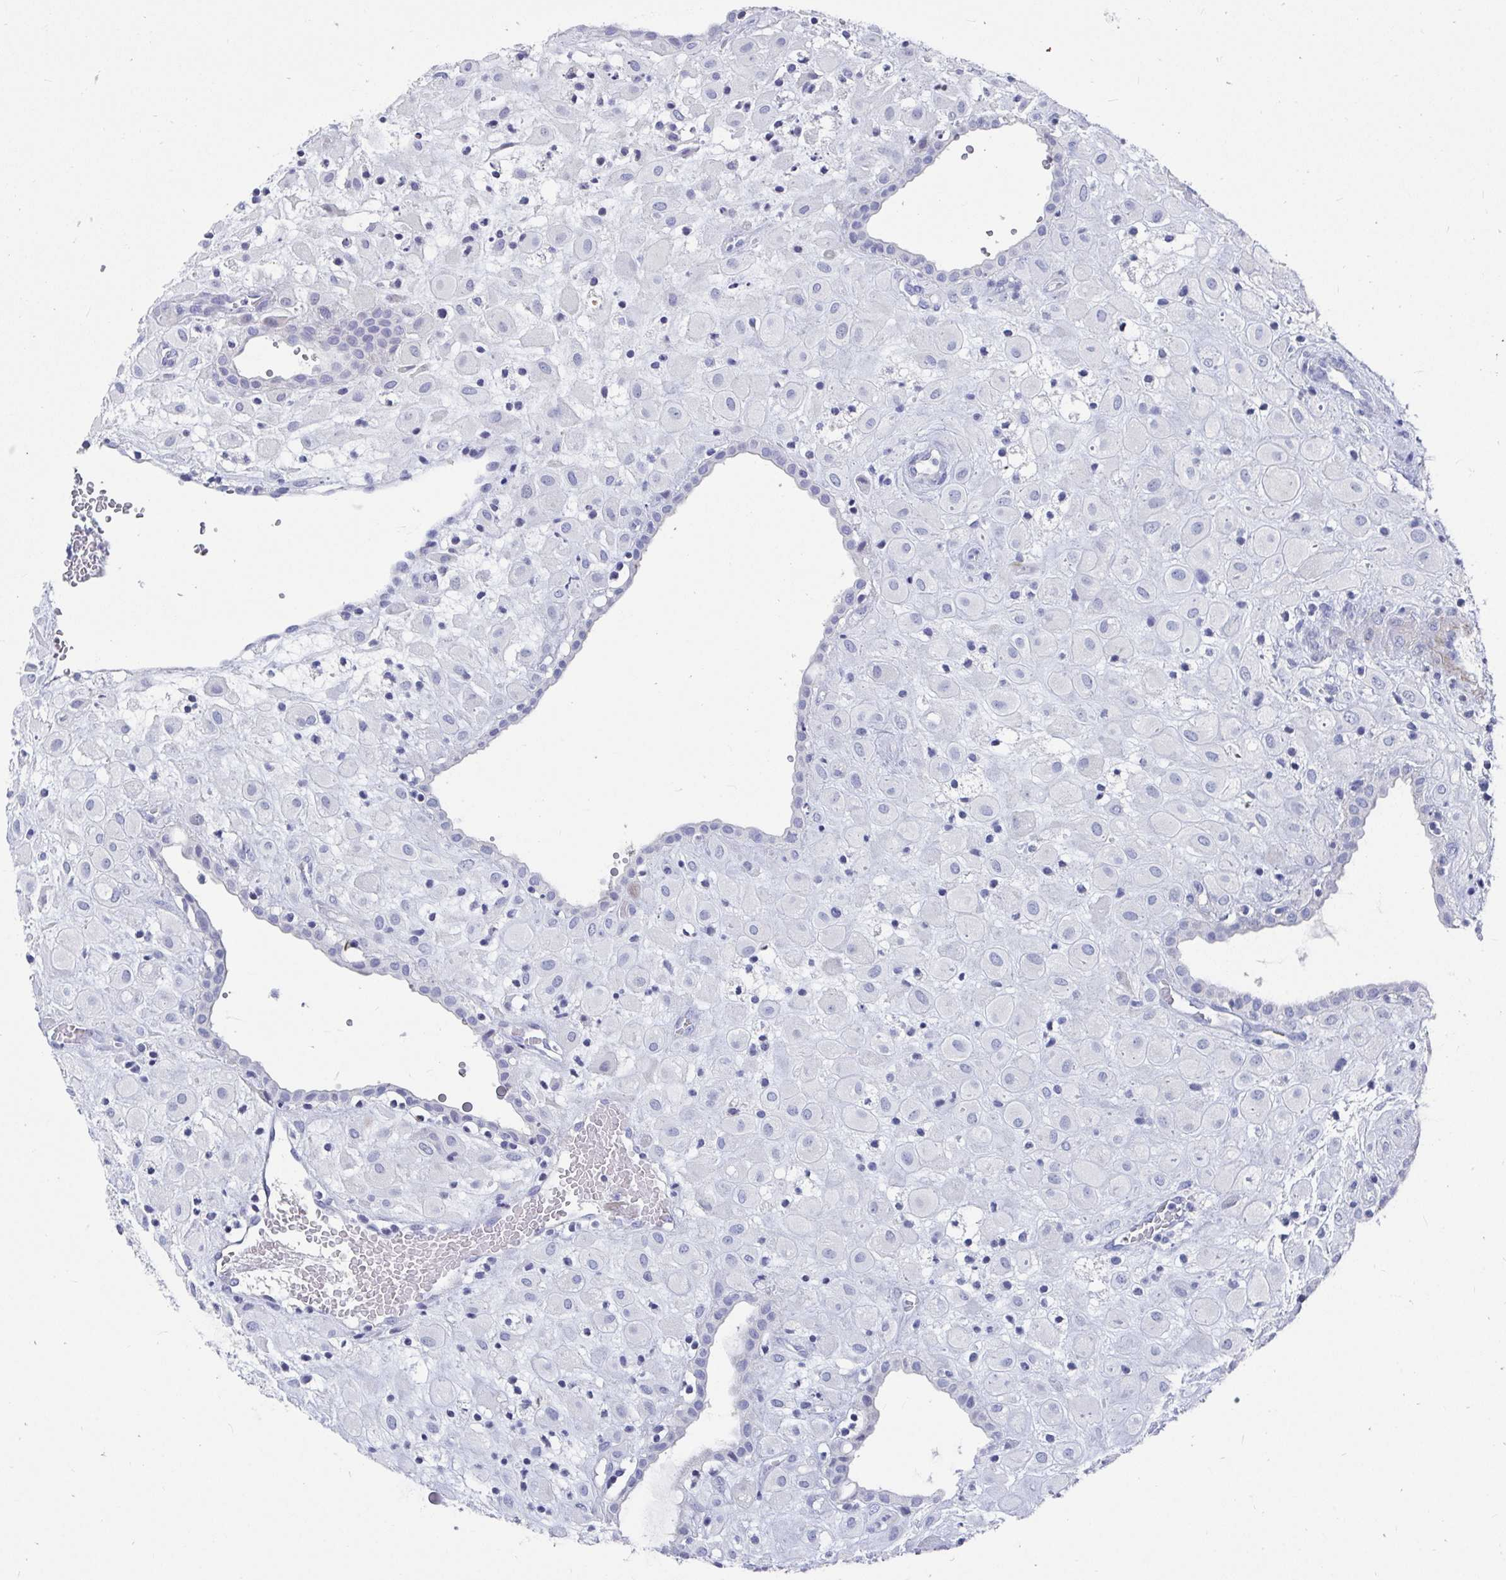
{"staining": {"intensity": "negative", "quantity": "none", "location": "none"}, "tissue": "placenta", "cell_type": "Decidual cells", "image_type": "normal", "snomed": [{"axis": "morphology", "description": "Normal tissue, NOS"}, {"axis": "topography", "description": "Placenta"}], "caption": "Micrograph shows no protein expression in decidual cells of benign placenta. Nuclei are stained in blue.", "gene": "ZFP82", "patient": {"sex": "female", "age": 24}}